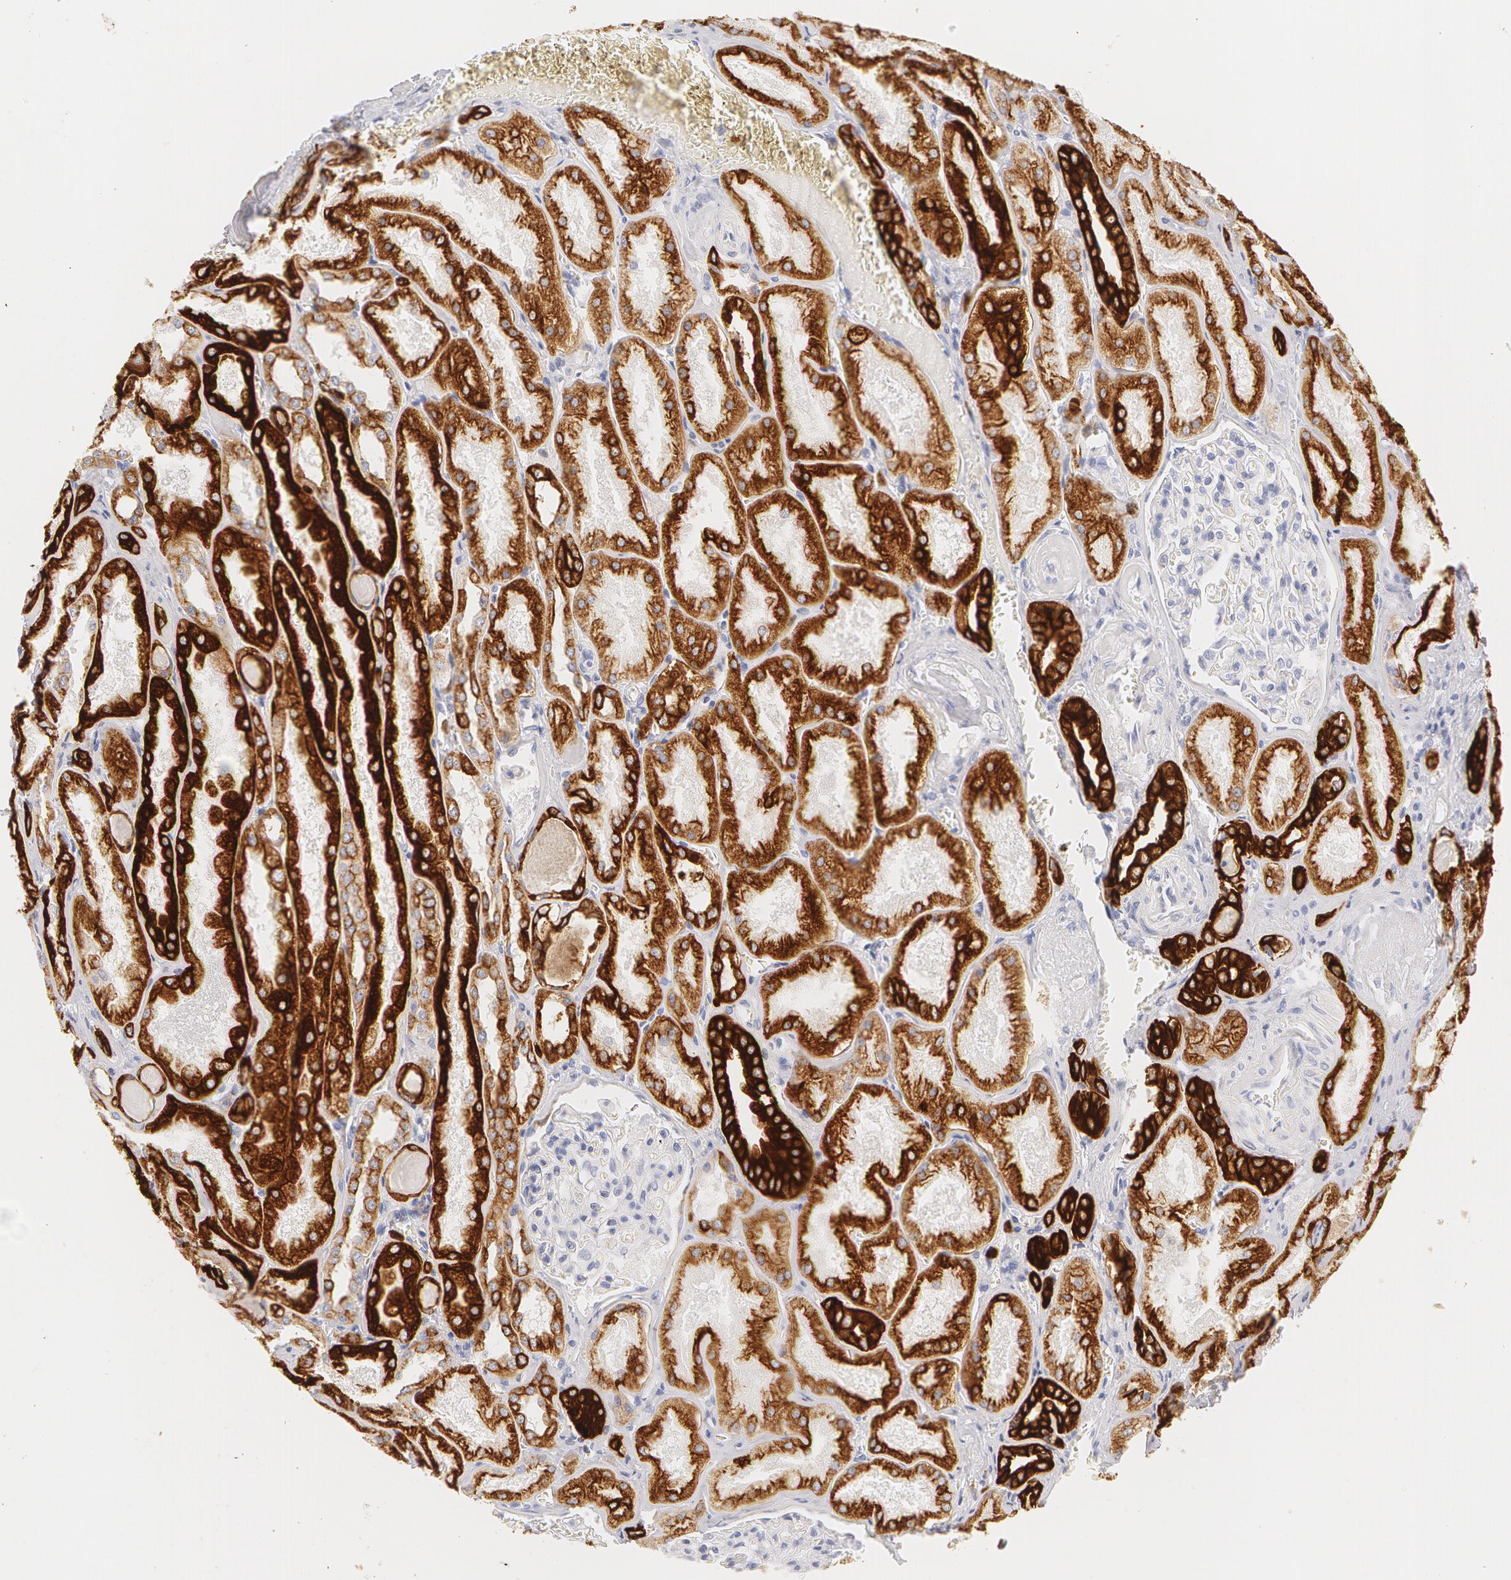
{"staining": {"intensity": "negative", "quantity": "none", "location": "none"}, "tissue": "kidney", "cell_type": "Cells in glomeruli", "image_type": "normal", "snomed": [{"axis": "morphology", "description": "Normal tissue, NOS"}, {"axis": "topography", "description": "Kidney"}], "caption": "IHC image of unremarkable kidney stained for a protein (brown), which displays no staining in cells in glomeruli.", "gene": "KRT8", "patient": {"sex": "male", "age": 61}}